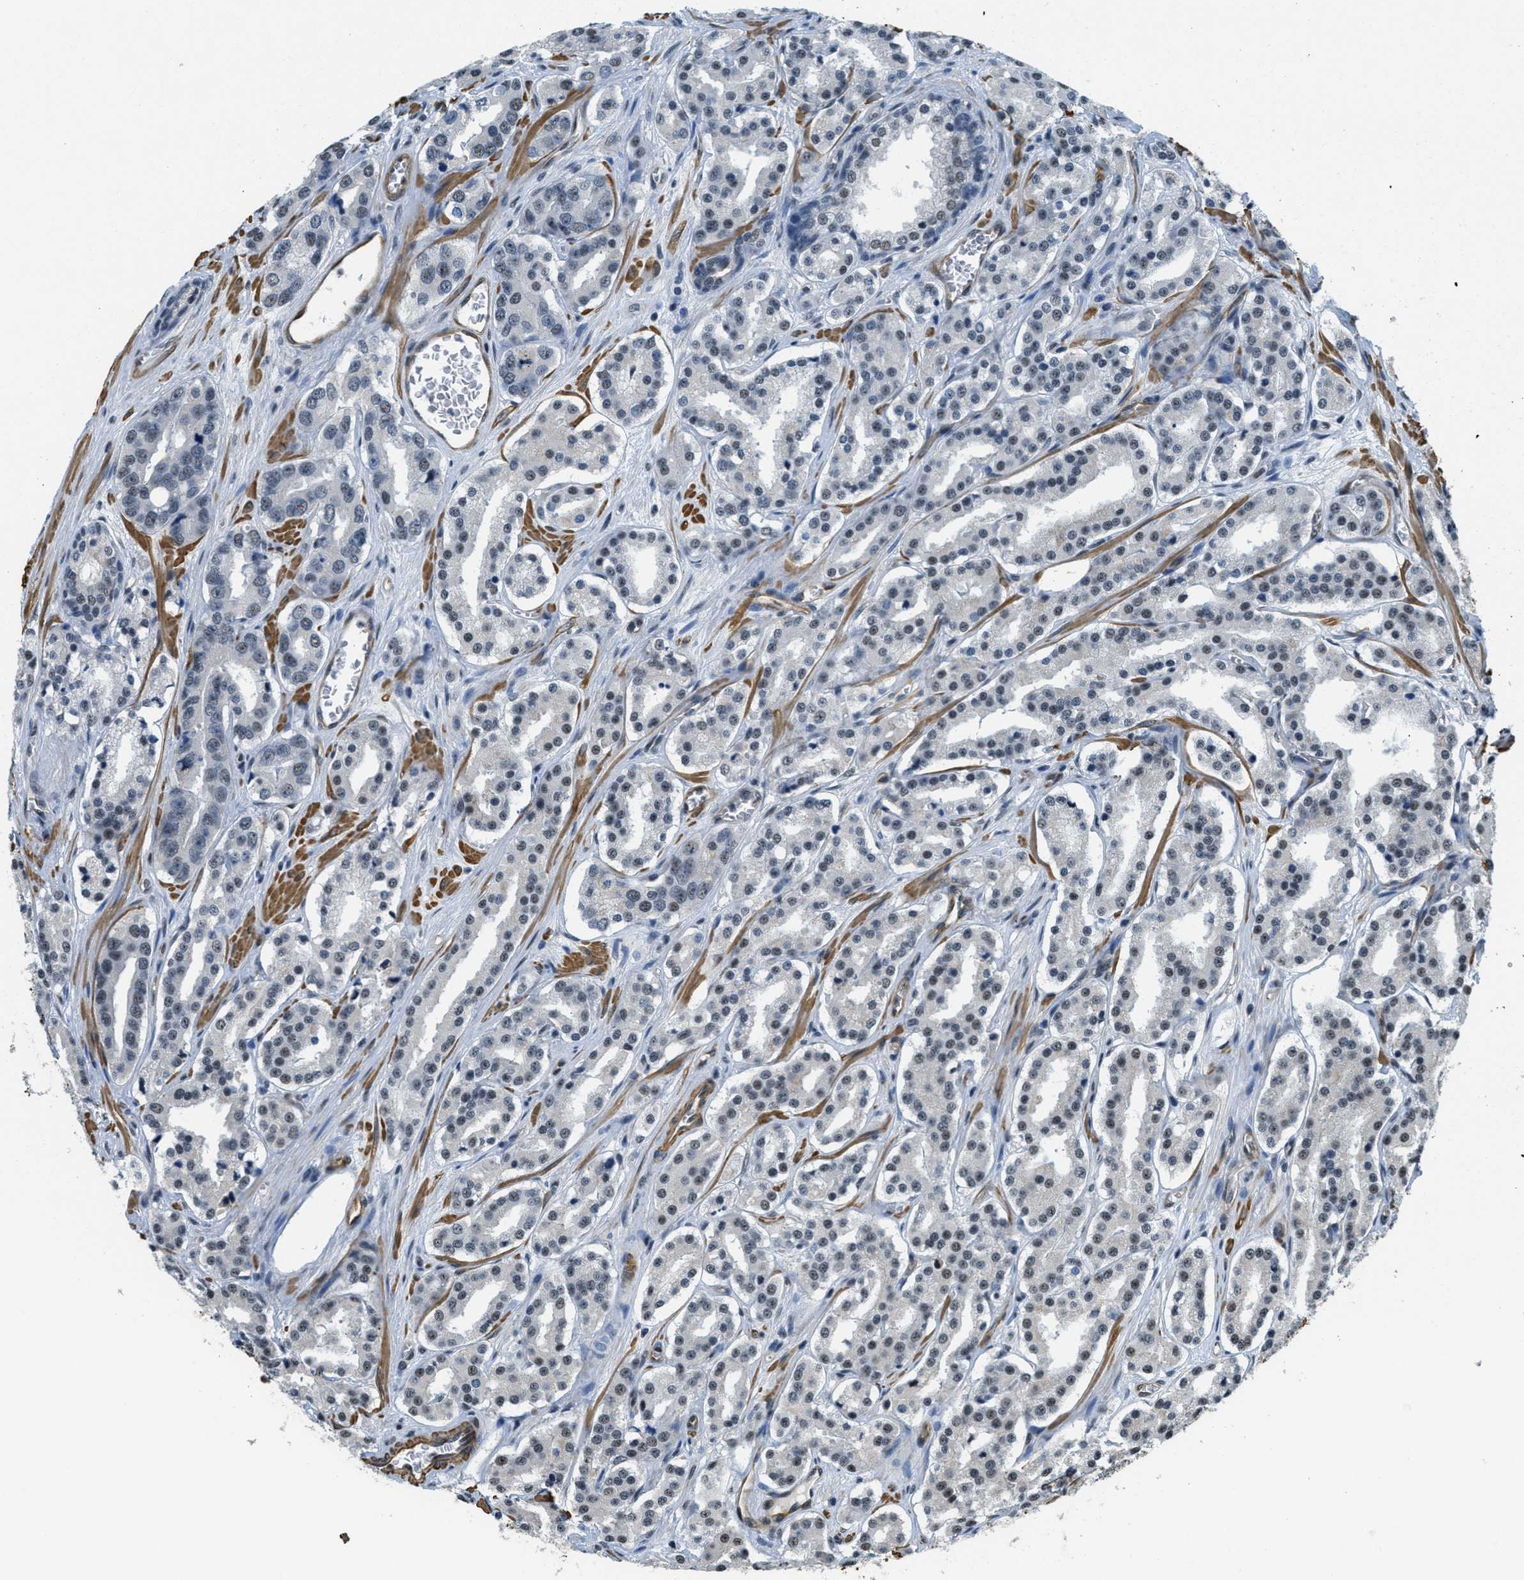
{"staining": {"intensity": "weak", "quantity": ">75%", "location": "nuclear"}, "tissue": "prostate cancer", "cell_type": "Tumor cells", "image_type": "cancer", "snomed": [{"axis": "morphology", "description": "Adenocarcinoma, High grade"}, {"axis": "topography", "description": "Prostate"}], "caption": "Protein expression by IHC displays weak nuclear staining in approximately >75% of tumor cells in prostate cancer.", "gene": "CFAP36", "patient": {"sex": "male", "age": 60}}